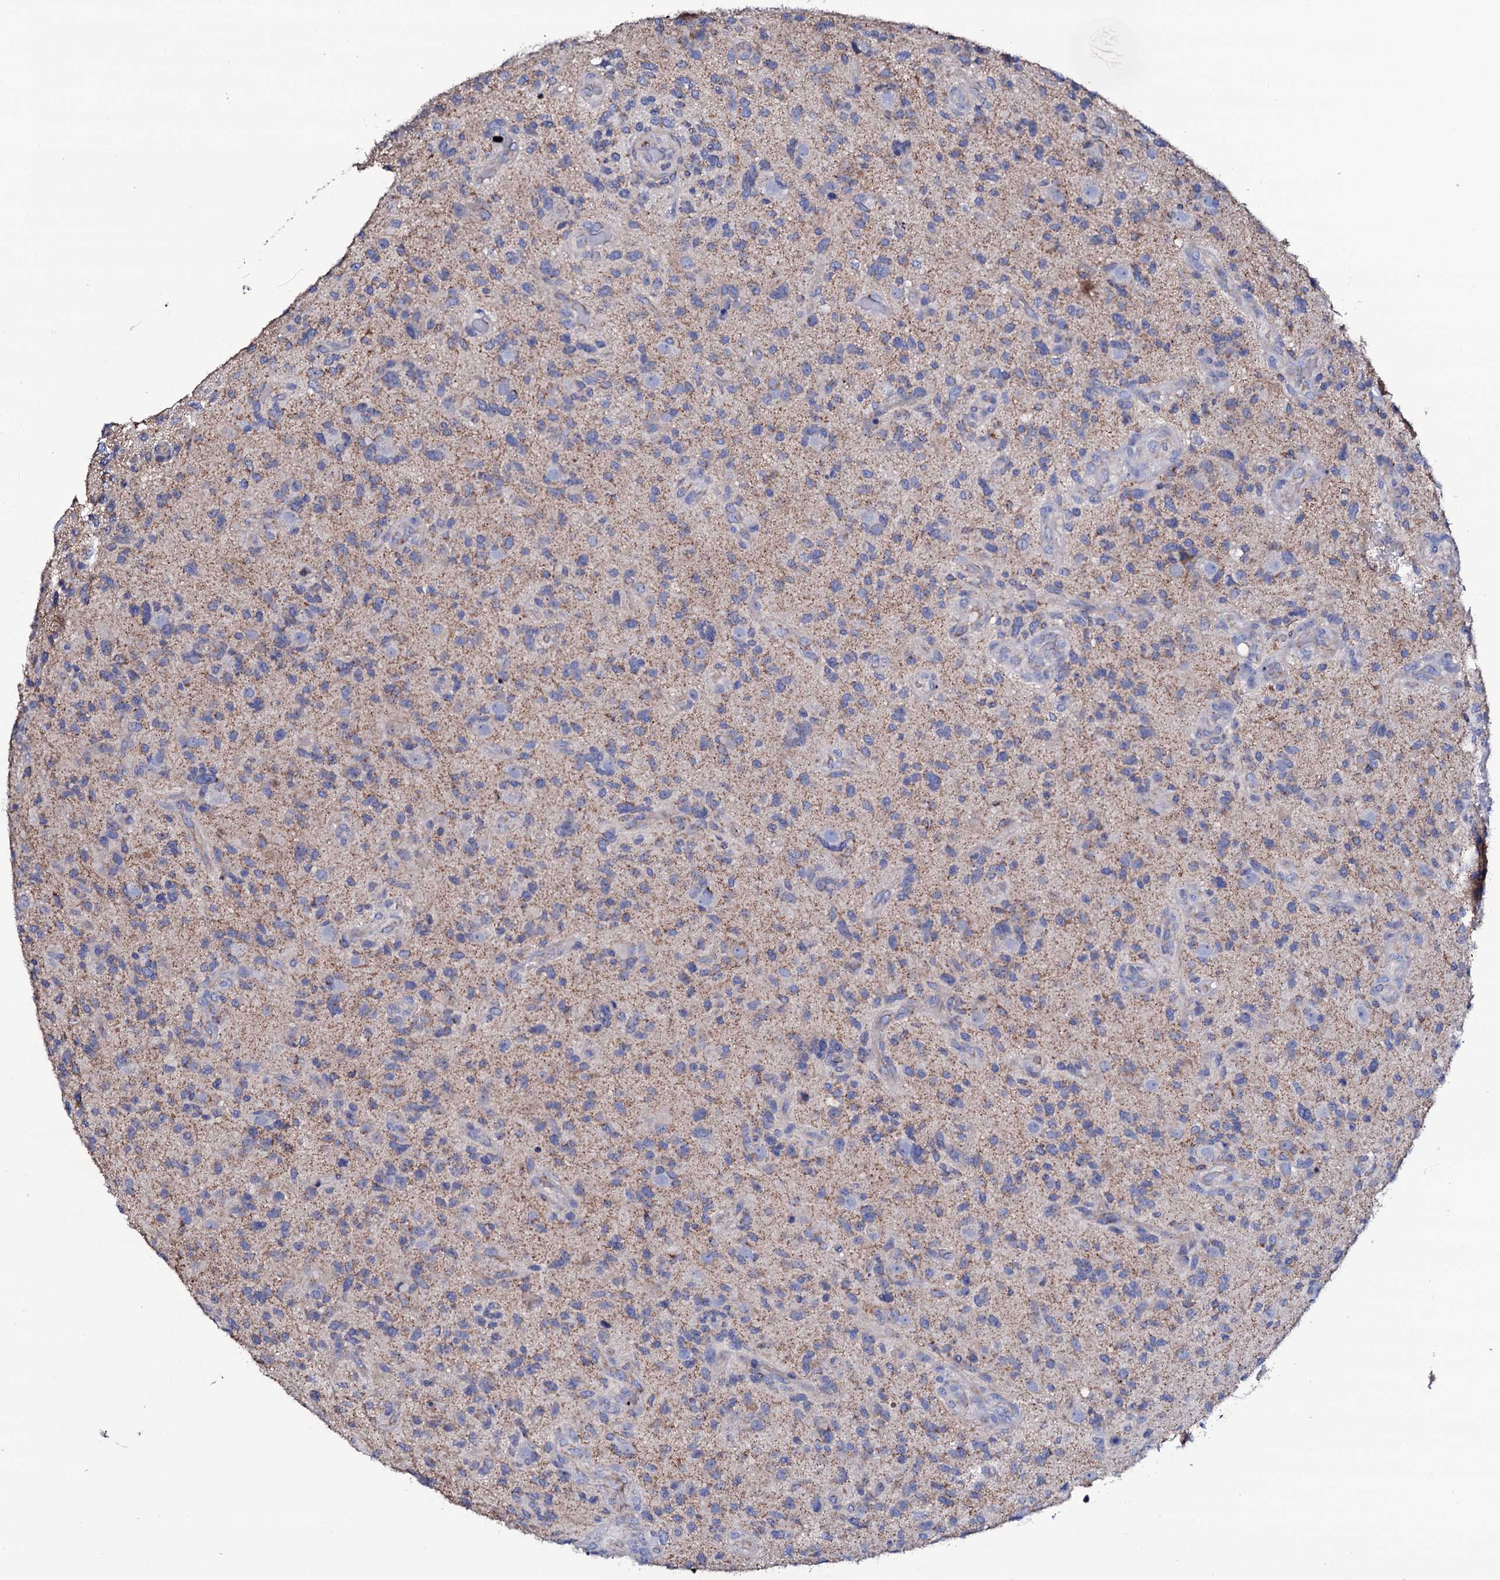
{"staining": {"intensity": "weak", "quantity": "<25%", "location": "cytoplasmic/membranous"}, "tissue": "glioma", "cell_type": "Tumor cells", "image_type": "cancer", "snomed": [{"axis": "morphology", "description": "Glioma, malignant, High grade"}, {"axis": "topography", "description": "Brain"}], "caption": "A photomicrograph of glioma stained for a protein shows no brown staining in tumor cells. The staining was performed using DAB to visualize the protein expression in brown, while the nuclei were stained in blue with hematoxylin (Magnification: 20x).", "gene": "TCAF2", "patient": {"sex": "male", "age": 47}}